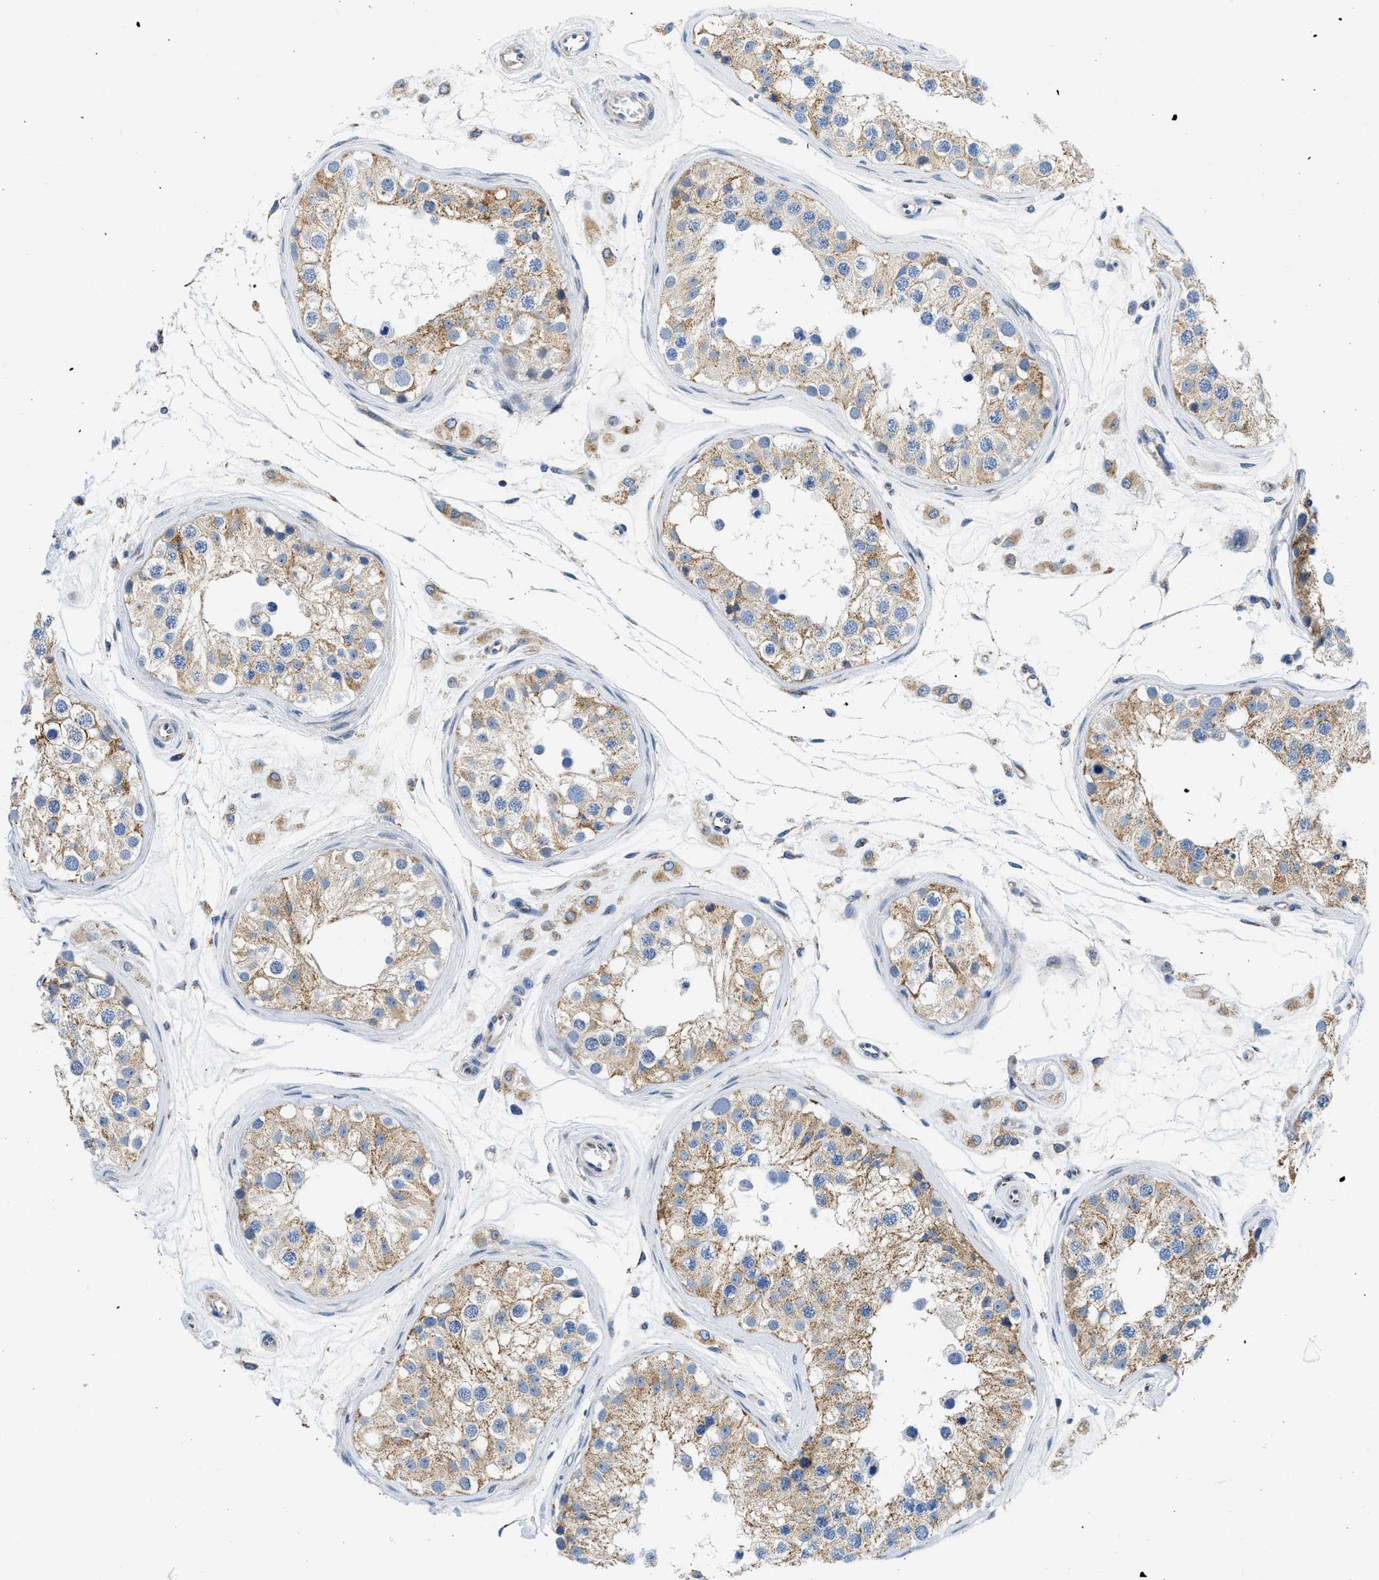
{"staining": {"intensity": "moderate", "quantity": "25%-75%", "location": "cytoplasmic/membranous"}, "tissue": "testis", "cell_type": "Cells in seminiferous ducts", "image_type": "normal", "snomed": [{"axis": "morphology", "description": "Normal tissue, NOS"}, {"axis": "morphology", "description": "Adenocarcinoma, metastatic, NOS"}, {"axis": "topography", "description": "Testis"}], "caption": "Immunohistochemical staining of normal human testis exhibits 25%-75% levels of moderate cytoplasmic/membranous protein positivity in approximately 25%-75% of cells in seminiferous ducts.", "gene": "CAMKK2", "patient": {"sex": "male", "age": 26}}